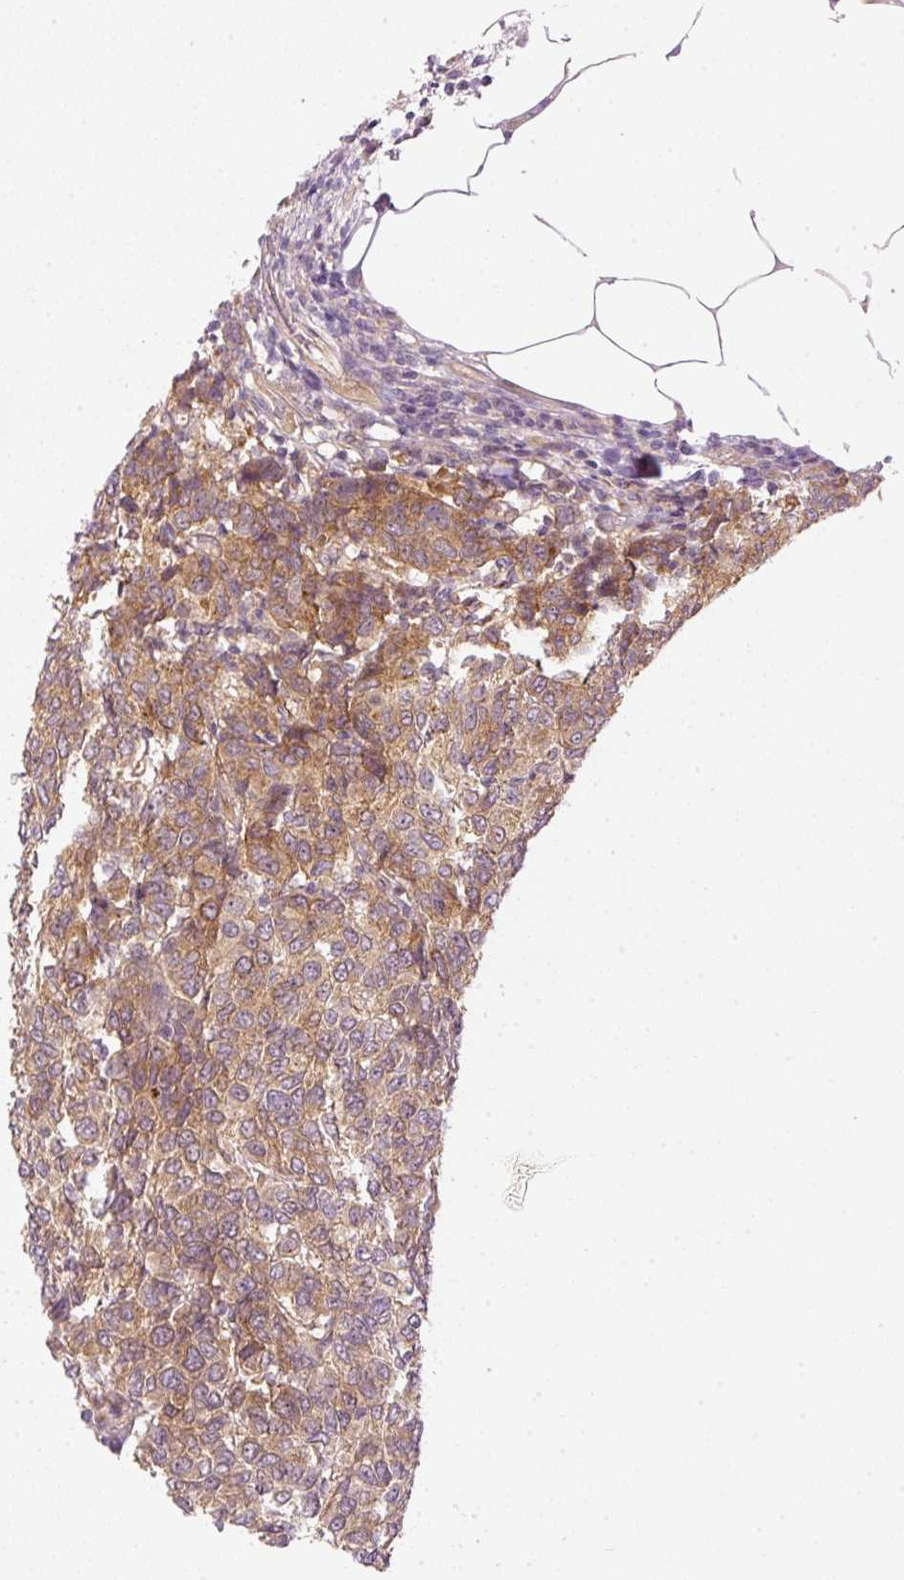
{"staining": {"intensity": "moderate", "quantity": ">75%", "location": "cytoplasmic/membranous"}, "tissue": "breast cancer", "cell_type": "Tumor cells", "image_type": "cancer", "snomed": [{"axis": "morphology", "description": "Duct carcinoma"}, {"axis": "topography", "description": "Breast"}], "caption": "This histopathology image demonstrates IHC staining of breast infiltrating ductal carcinoma, with medium moderate cytoplasmic/membranous staining in about >75% of tumor cells.", "gene": "MZT2B", "patient": {"sex": "female", "age": 55}}